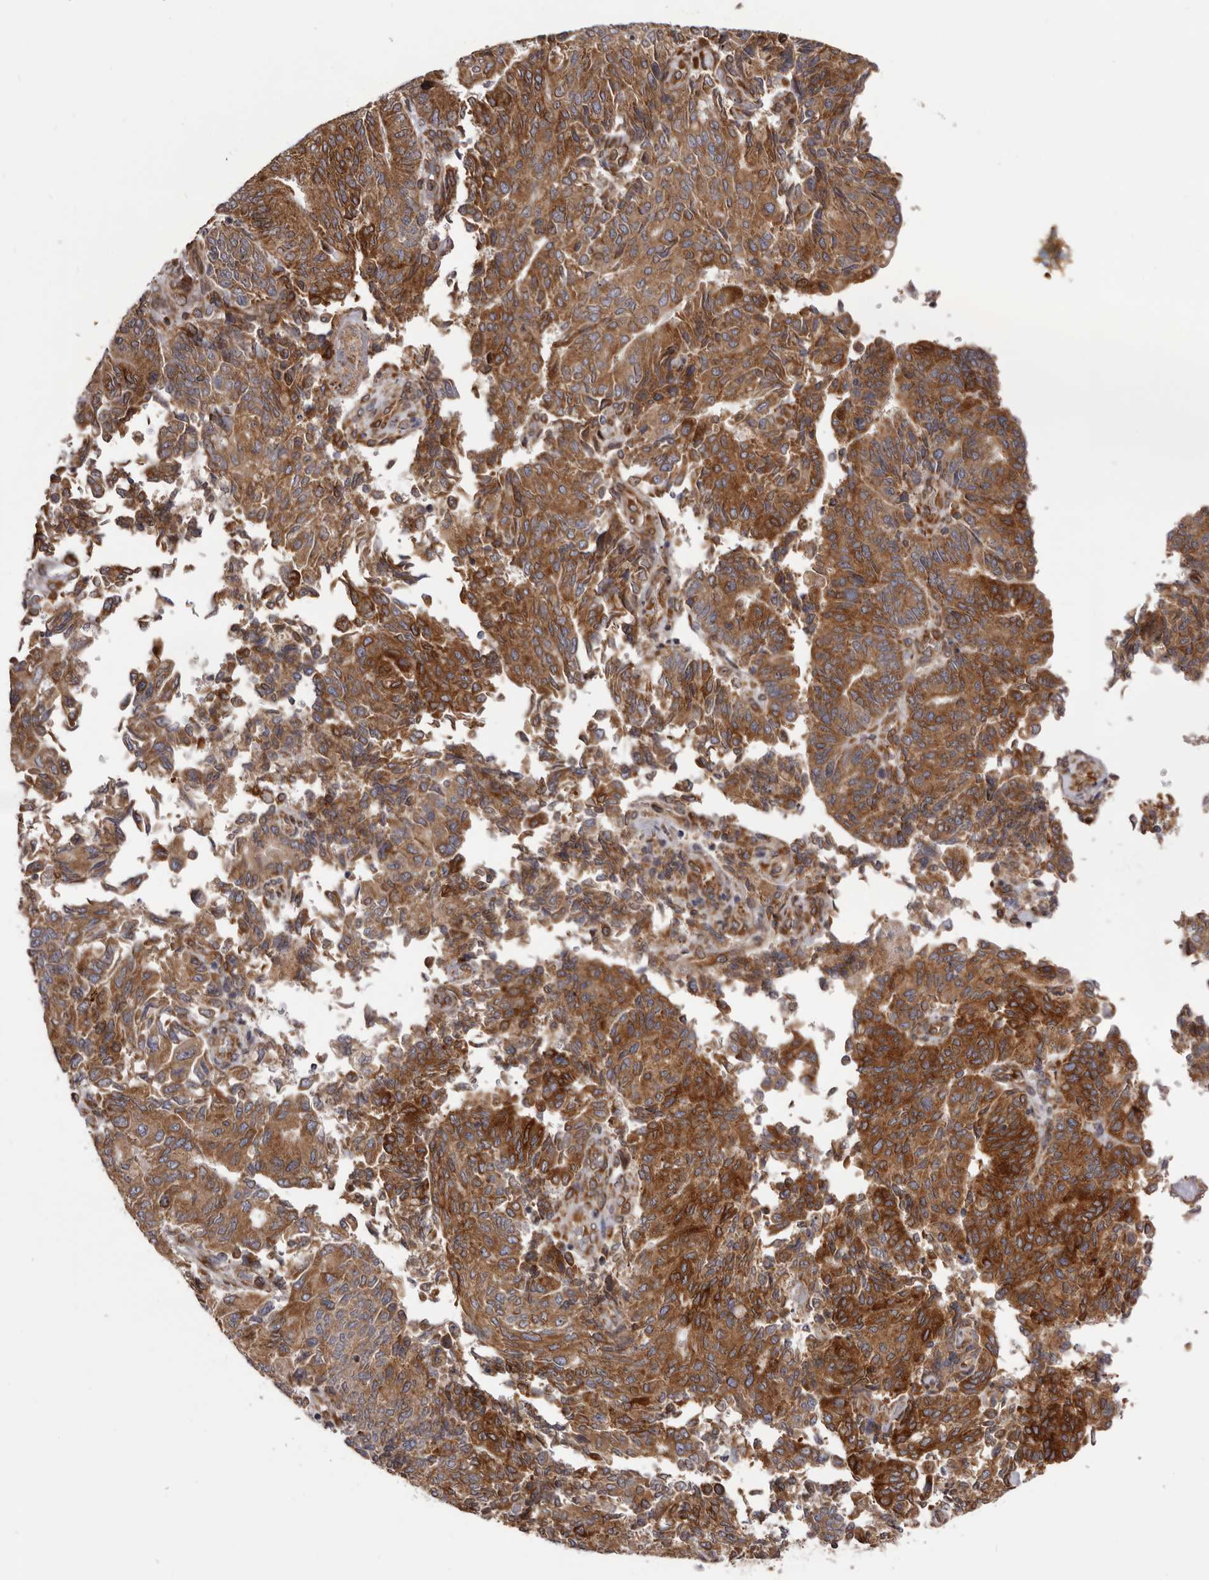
{"staining": {"intensity": "strong", "quantity": ">75%", "location": "cytoplasmic/membranous"}, "tissue": "endometrial cancer", "cell_type": "Tumor cells", "image_type": "cancer", "snomed": [{"axis": "morphology", "description": "Adenocarcinoma, NOS"}, {"axis": "topography", "description": "Endometrium"}], "caption": "Immunohistochemical staining of human endometrial cancer (adenocarcinoma) displays high levels of strong cytoplasmic/membranous positivity in about >75% of tumor cells. Using DAB (3,3'-diaminobenzidine) (brown) and hematoxylin (blue) stains, captured at high magnification using brightfield microscopy.", "gene": "C4orf3", "patient": {"sex": "female", "age": 80}}